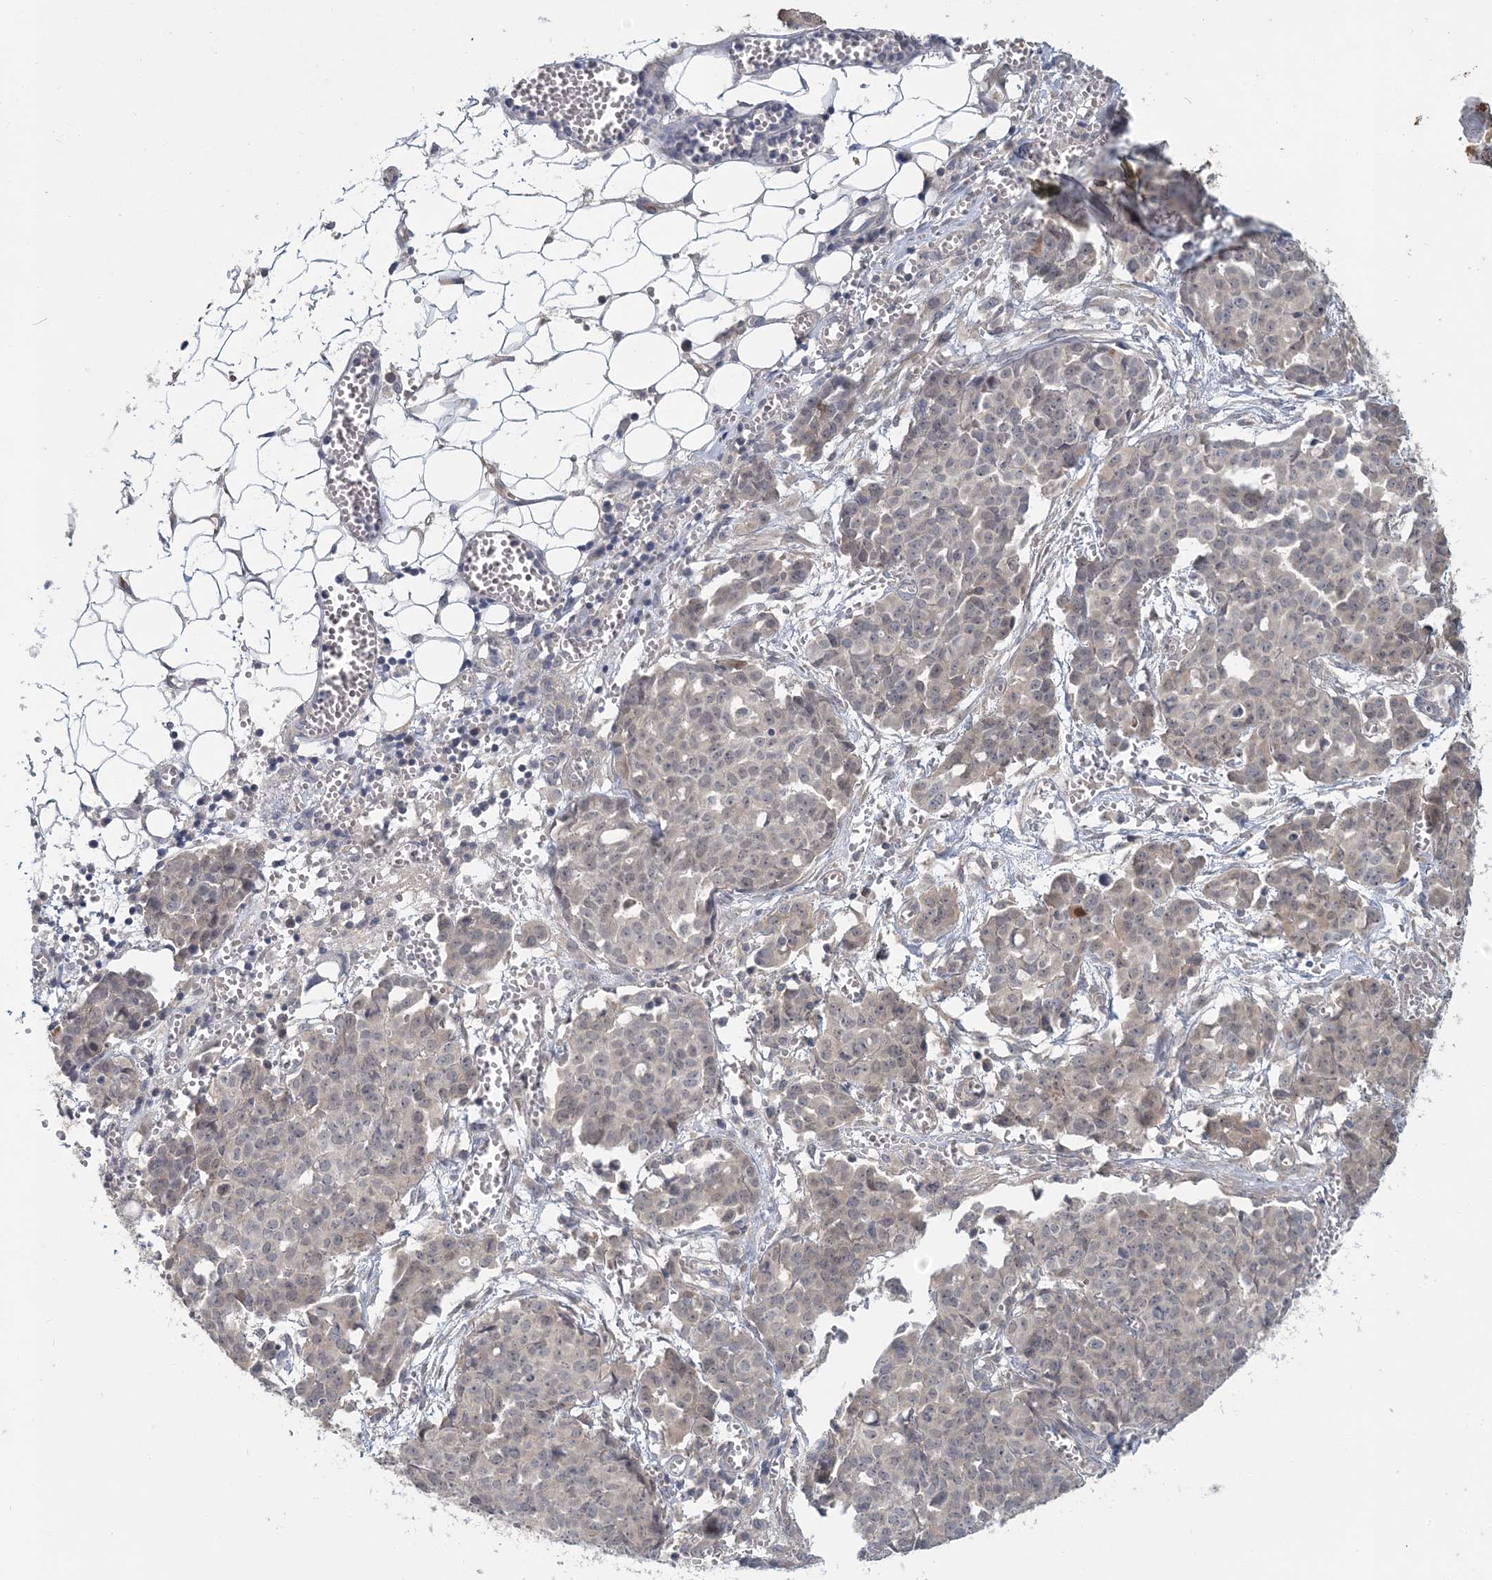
{"staining": {"intensity": "weak", "quantity": "25%-75%", "location": "nuclear"}, "tissue": "ovarian cancer", "cell_type": "Tumor cells", "image_type": "cancer", "snomed": [{"axis": "morphology", "description": "Cystadenocarcinoma, serous, NOS"}, {"axis": "topography", "description": "Soft tissue"}, {"axis": "topography", "description": "Ovary"}], "caption": "DAB (3,3'-diaminobenzidine) immunohistochemical staining of human serous cystadenocarcinoma (ovarian) displays weak nuclear protein expression in approximately 25%-75% of tumor cells.", "gene": "RNF25", "patient": {"sex": "female", "age": 57}}